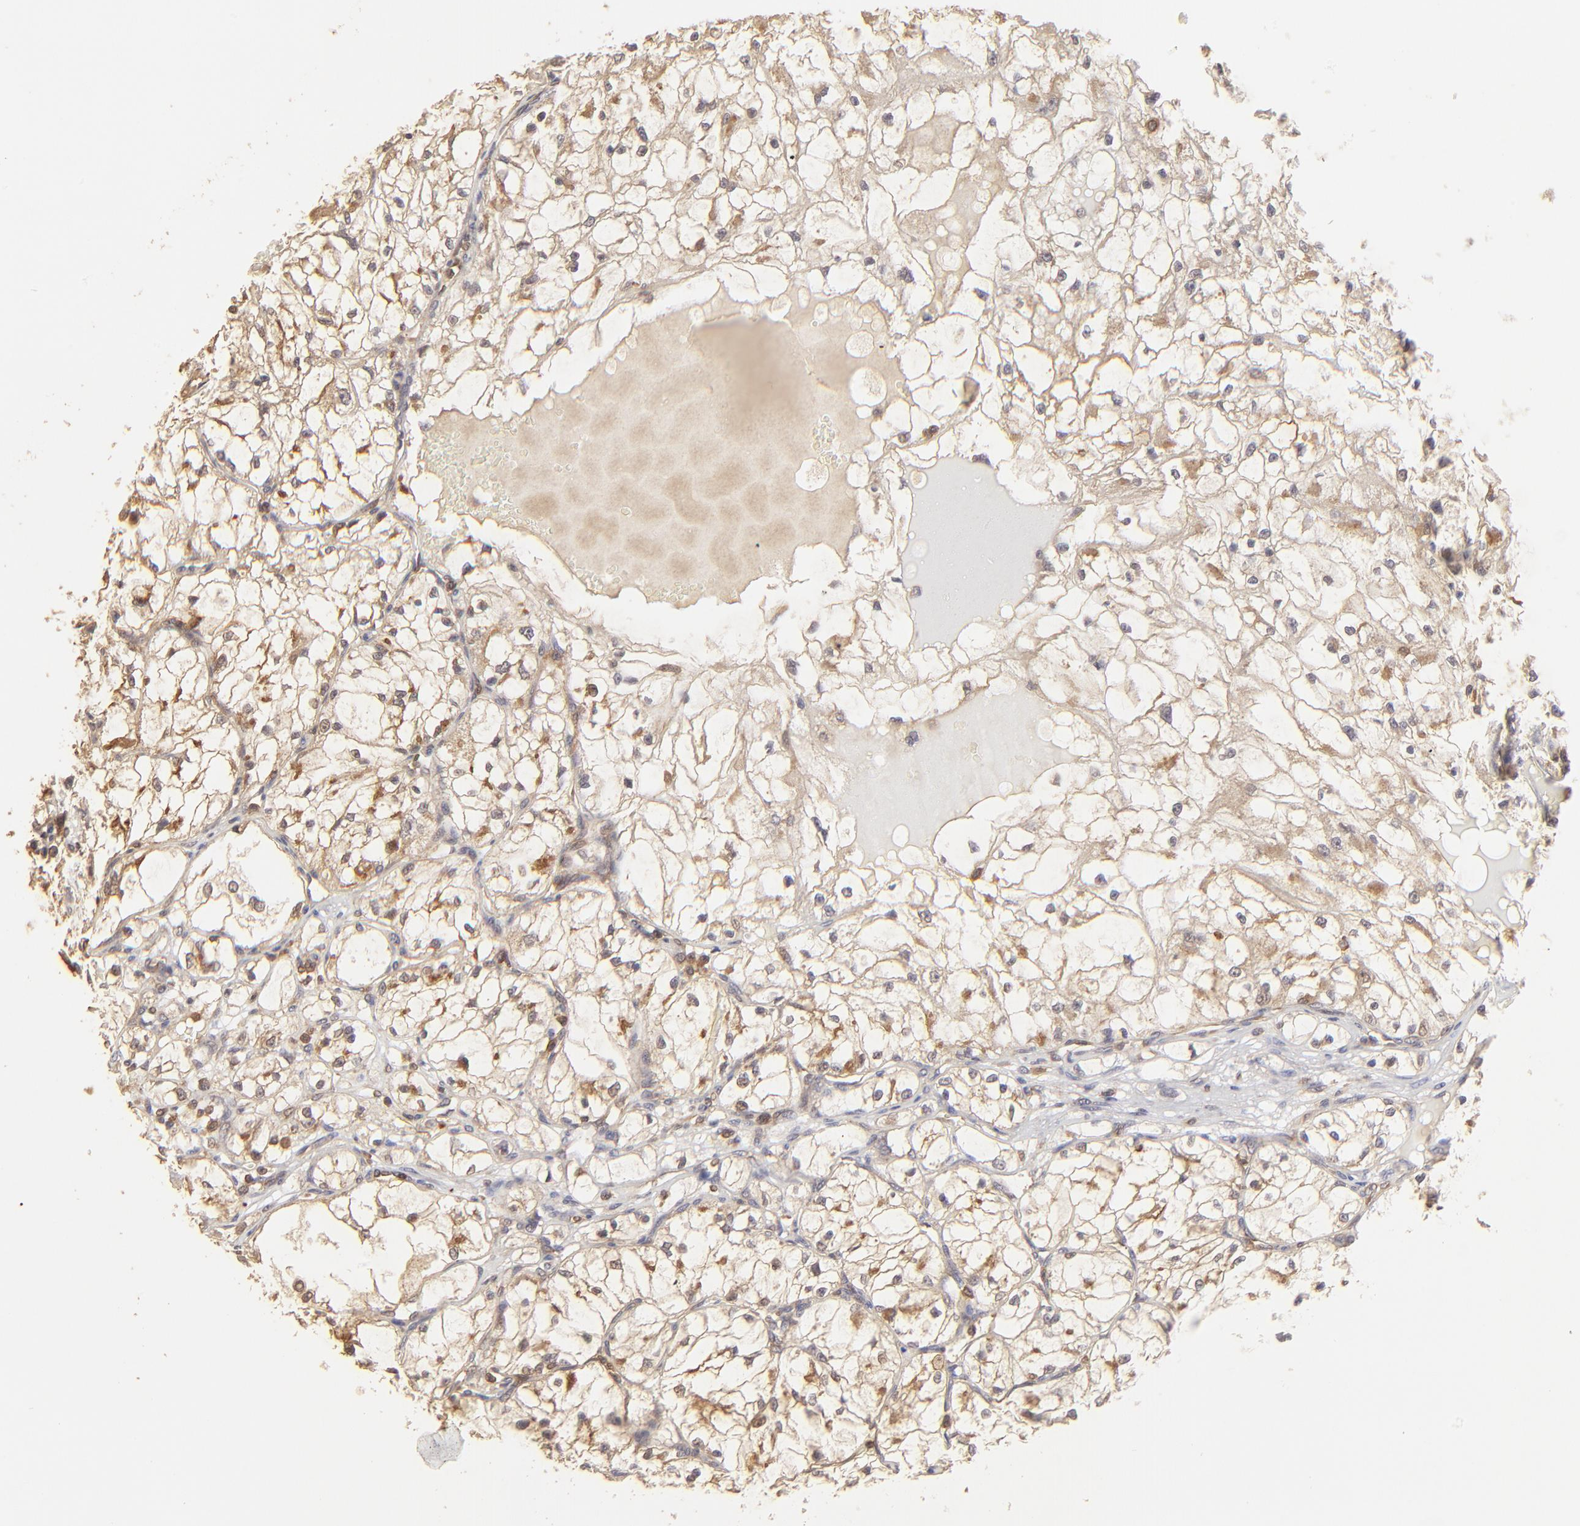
{"staining": {"intensity": "moderate", "quantity": ">75%", "location": "cytoplasmic/membranous"}, "tissue": "renal cancer", "cell_type": "Tumor cells", "image_type": "cancer", "snomed": [{"axis": "morphology", "description": "Adenocarcinoma, NOS"}, {"axis": "topography", "description": "Kidney"}], "caption": "Renal cancer stained with a protein marker reveals moderate staining in tumor cells.", "gene": "STON2", "patient": {"sex": "male", "age": 61}}